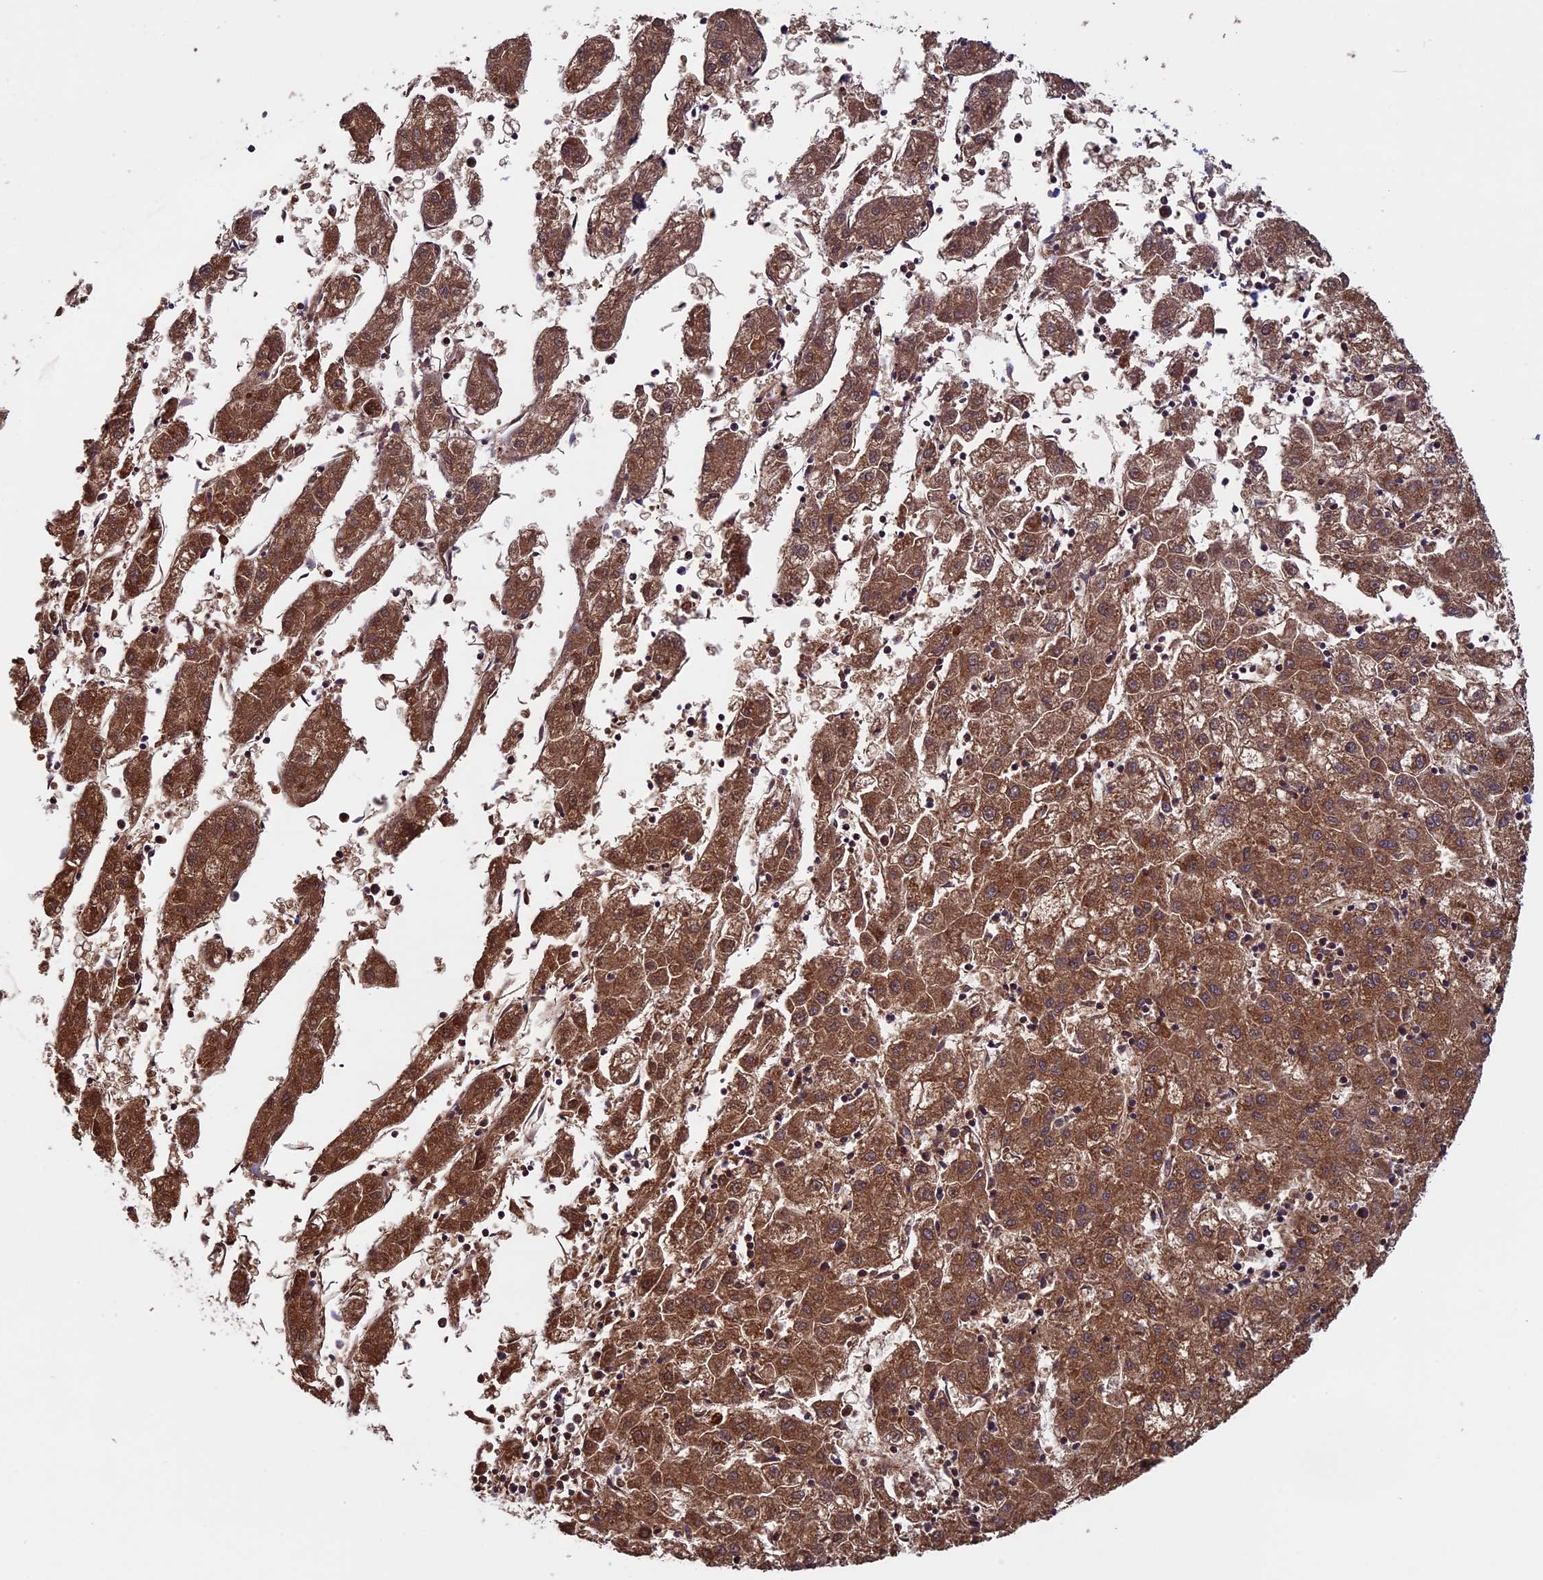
{"staining": {"intensity": "strong", "quantity": ">75%", "location": "cytoplasmic/membranous"}, "tissue": "liver cancer", "cell_type": "Tumor cells", "image_type": "cancer", "snomed": [{"axis": "morphology", "description": "Carcinoma, Hepatocellular, NOS"}, {"axis": "topography", "description": "Liver"}], "caption": "Immunohistochemical staining of human hepatocellular carcinoma (liver) demonstrates high levels of strong cytoplasmic/membranous protein expression in approximately >75% of tumor cells. The staining was performed using DAB (3,3'-diaminobenzidine), with brown indicating positive protein expression. Nuclei are stained blue with hematoxylin.", "gene": "CCDC8", "patient": {"sex": "male", "age": 72}}